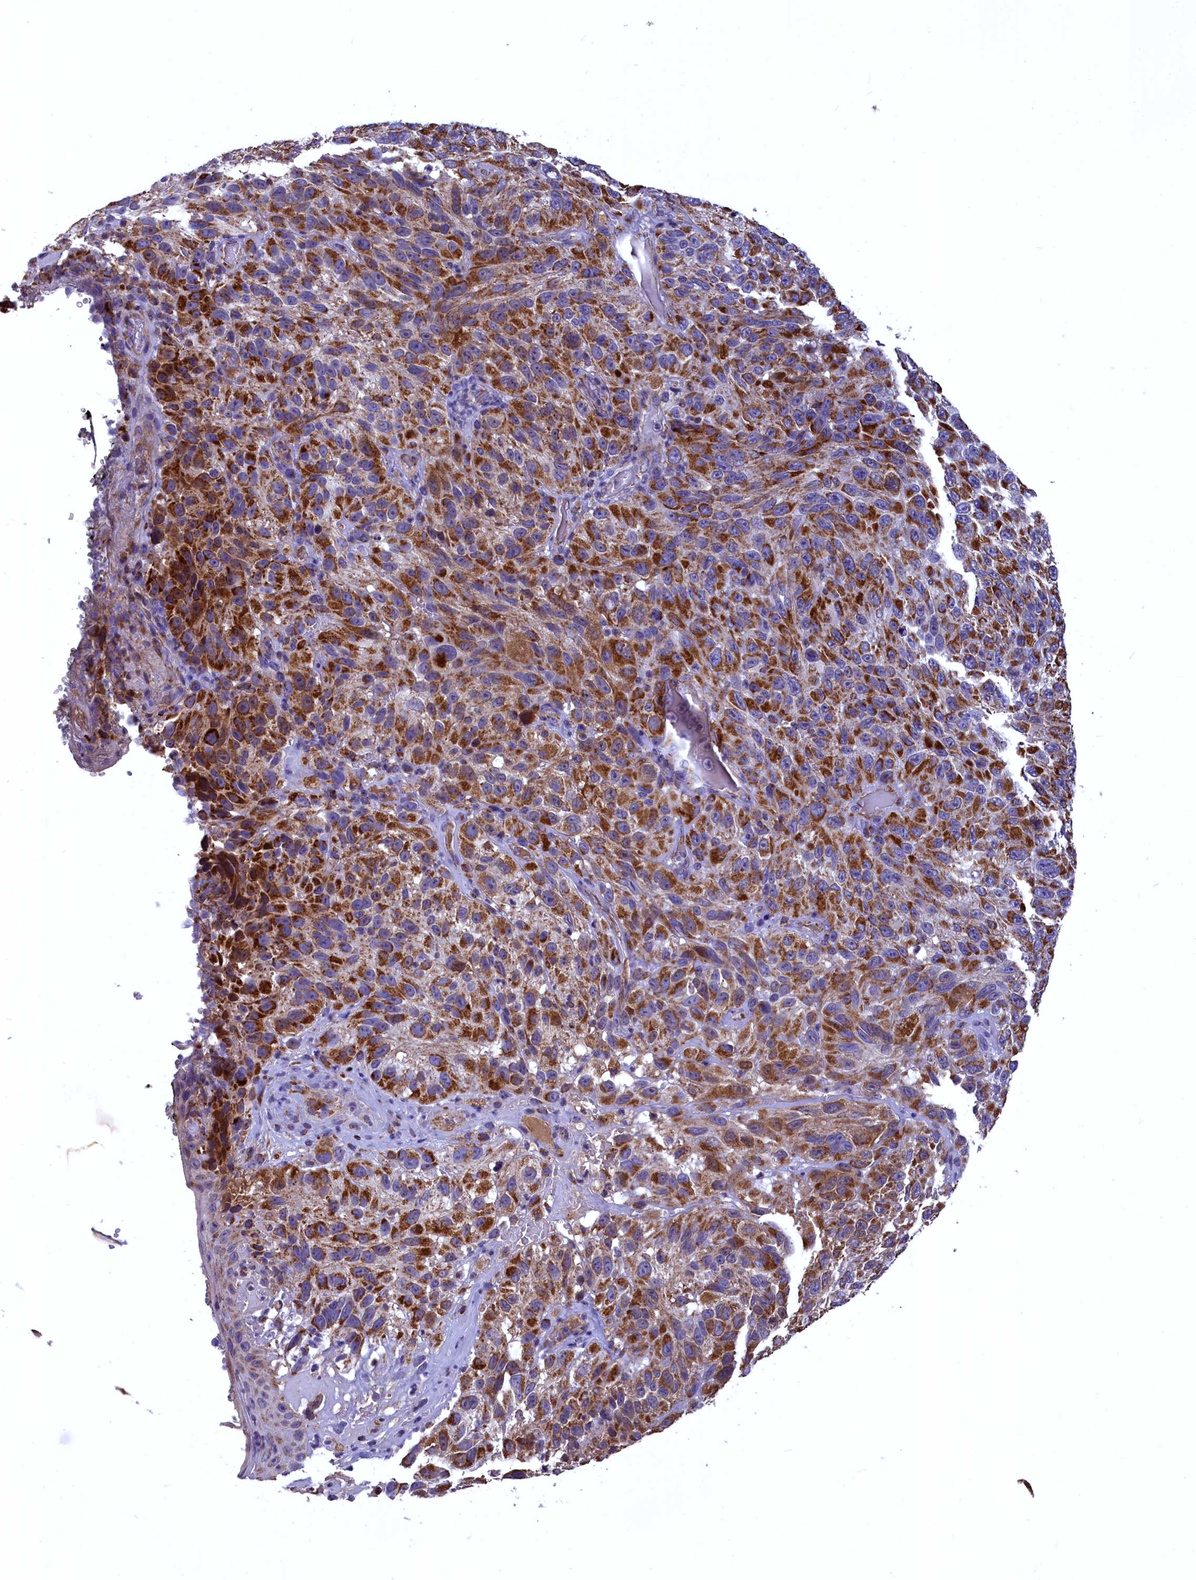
{"staining": {"intensity": "moderate", "quantity": ">75%", "location": "cytoplasmic/membranous"}, "tissue": "melanoma", "cell_type": "Tumor cells", "image_type": "cancer", "snomed": [{"axis": "morphology", "description": "Malignant melanoma, NOS"}, {"axis": "topography", "description": "Skin"}], "caption": "An immunohistochemistry (IHC) photomicrograph of tumor tissue is shown. Protein staining in brown labels moderate cytoplasmic/membranous positivity in melanoma within tumor cells. (Stains: DAB in brown, nuclei in blue, Microscopy: brightfield microscopy at high magnification).", "gene": "COX17", "patient": {"sex": "female", "age": 96}}